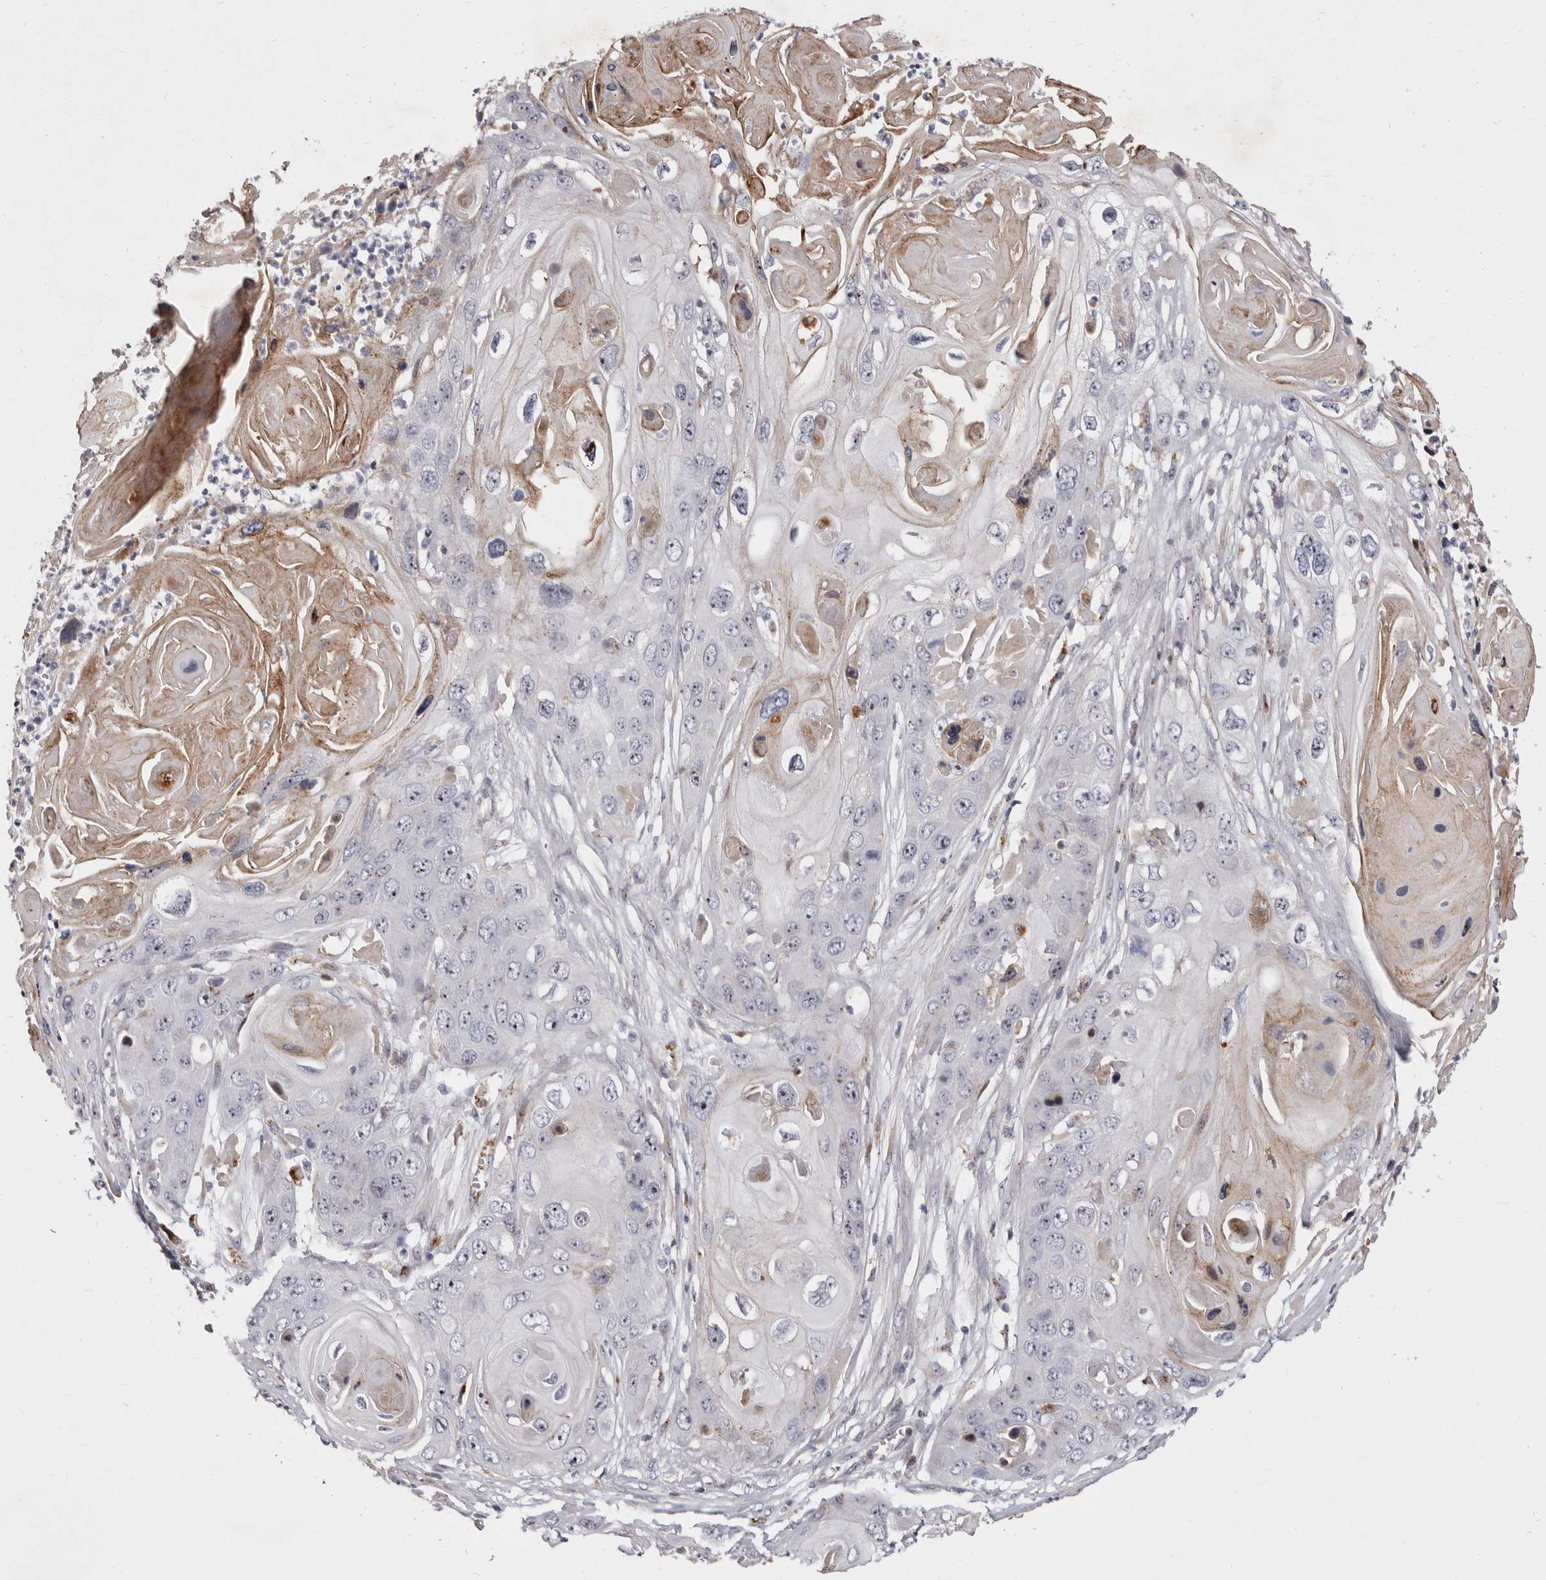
{"staining": {"intensity": "negative", "quantity": "none", "location": "none"}, "tissue": "skin cancer", "cell_type": "Tumor cells", "image_type": "cancer", "snomed": [{"axis": "morphology", "description": "Squamous cell carcinoma, NOS"}, {"axis": "topography", "description": "Skin"}], "caption": "This is a photomicrograph of immunohistochemistry staining of skin cancer (squamous cell carcinoma), which shows no staining in tumor cells.", "gene": "NUBPL", "patient": {"sex": "male", "age": 55}}